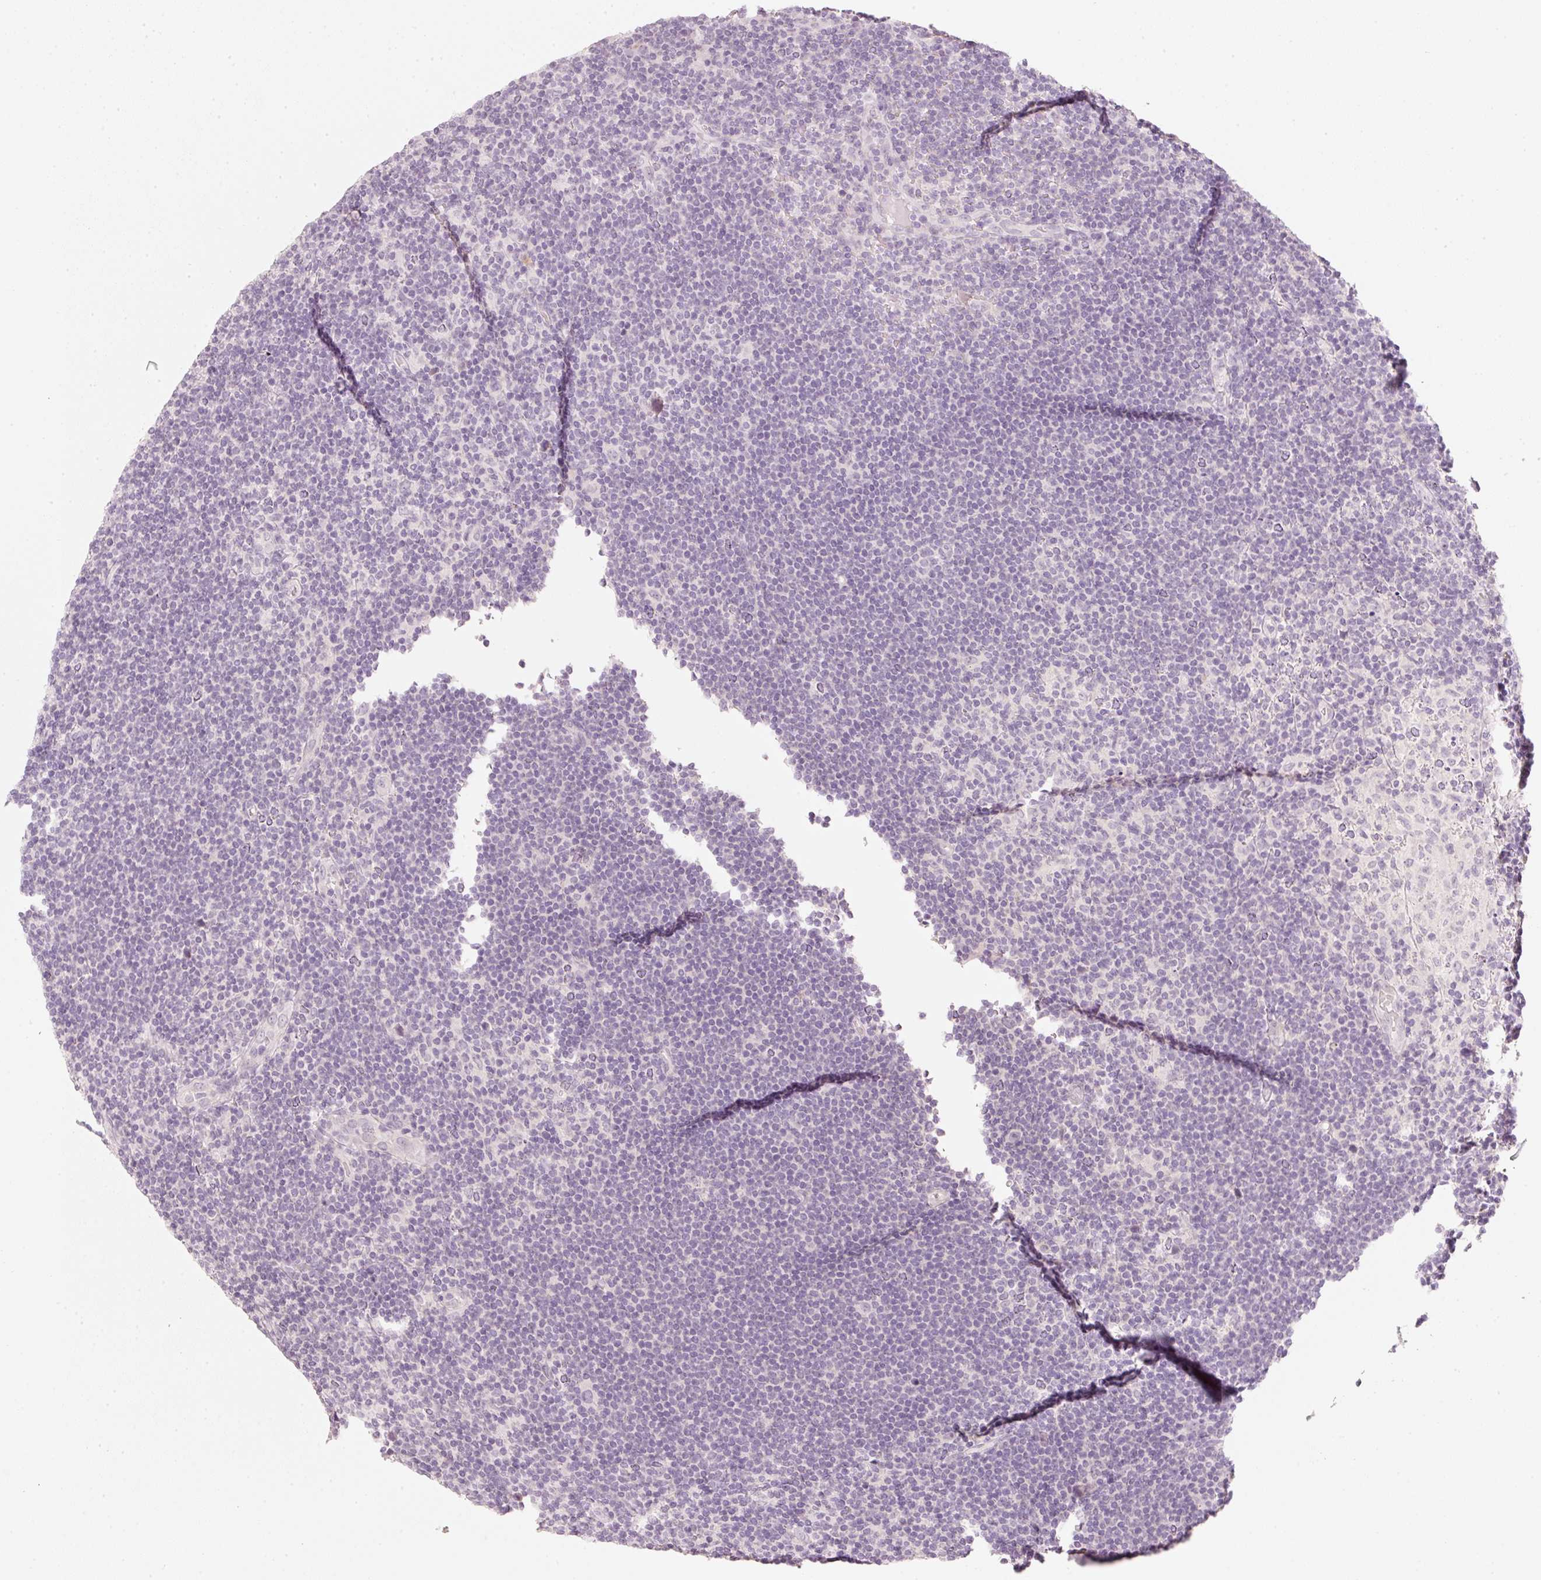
{"staining": {"intensity": "negative", "quantity": "none", "location": "none"}, "tissue": "lymphoma", "cell_type": "Tumor cells", "image_type": "cancer", "snomed": [{"axis": "morphology", "description": "Hodgkin's disease, NOS"}, {"axis": "topography", "description": "Lymph node"}], "caption": "High magnification brightfield microscopy of Hodgkin's disease stained with DAB (brown) and counterstained with hematoxylin (blue): tumor cells show no significant expression.", "gene": "STEAP1", "patient": {"sex": "female", "age": 57}}